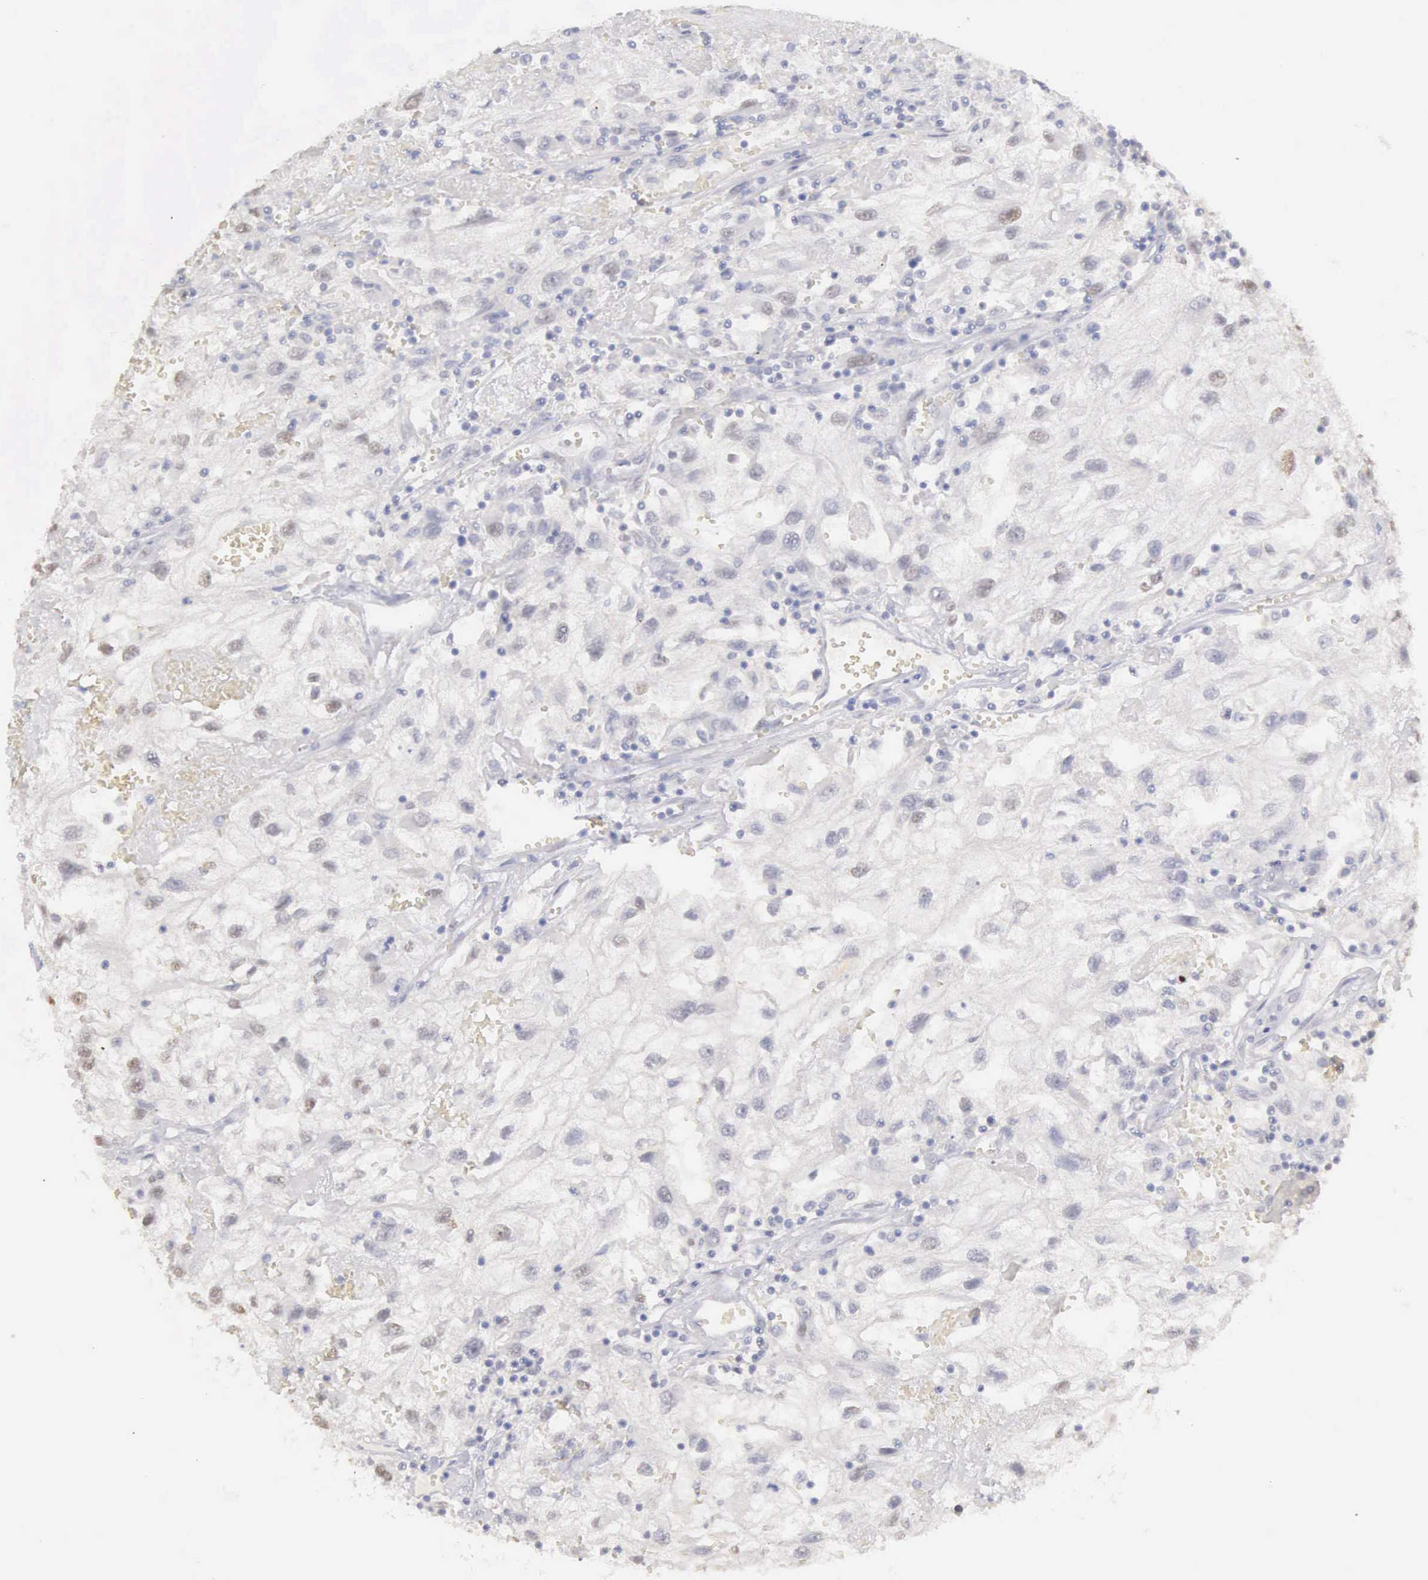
{"staining": {"intensity": "moderate", "quantity": "<25%", "location": "nuclear"}, "tissue": "renal cancer", "cell_type": "Tumor cells", "image_type": "cancer", "snomed": [{"axis": "morphology", "description": "Normal tissue, NOS"}, {"axis": "morphology", "description": "Adenocarcinoma, NOS"}, {"axis": "topography", "description": "Kidney"}], "caption": "DAB immunohistochemical staining of human renal cancer (adenocarcinoma) reveals moderate nuclear protein expression in approximately <25% of tumor cells.", "gene": "UBA1", "patient": {"sex": "male", "age": 71}}